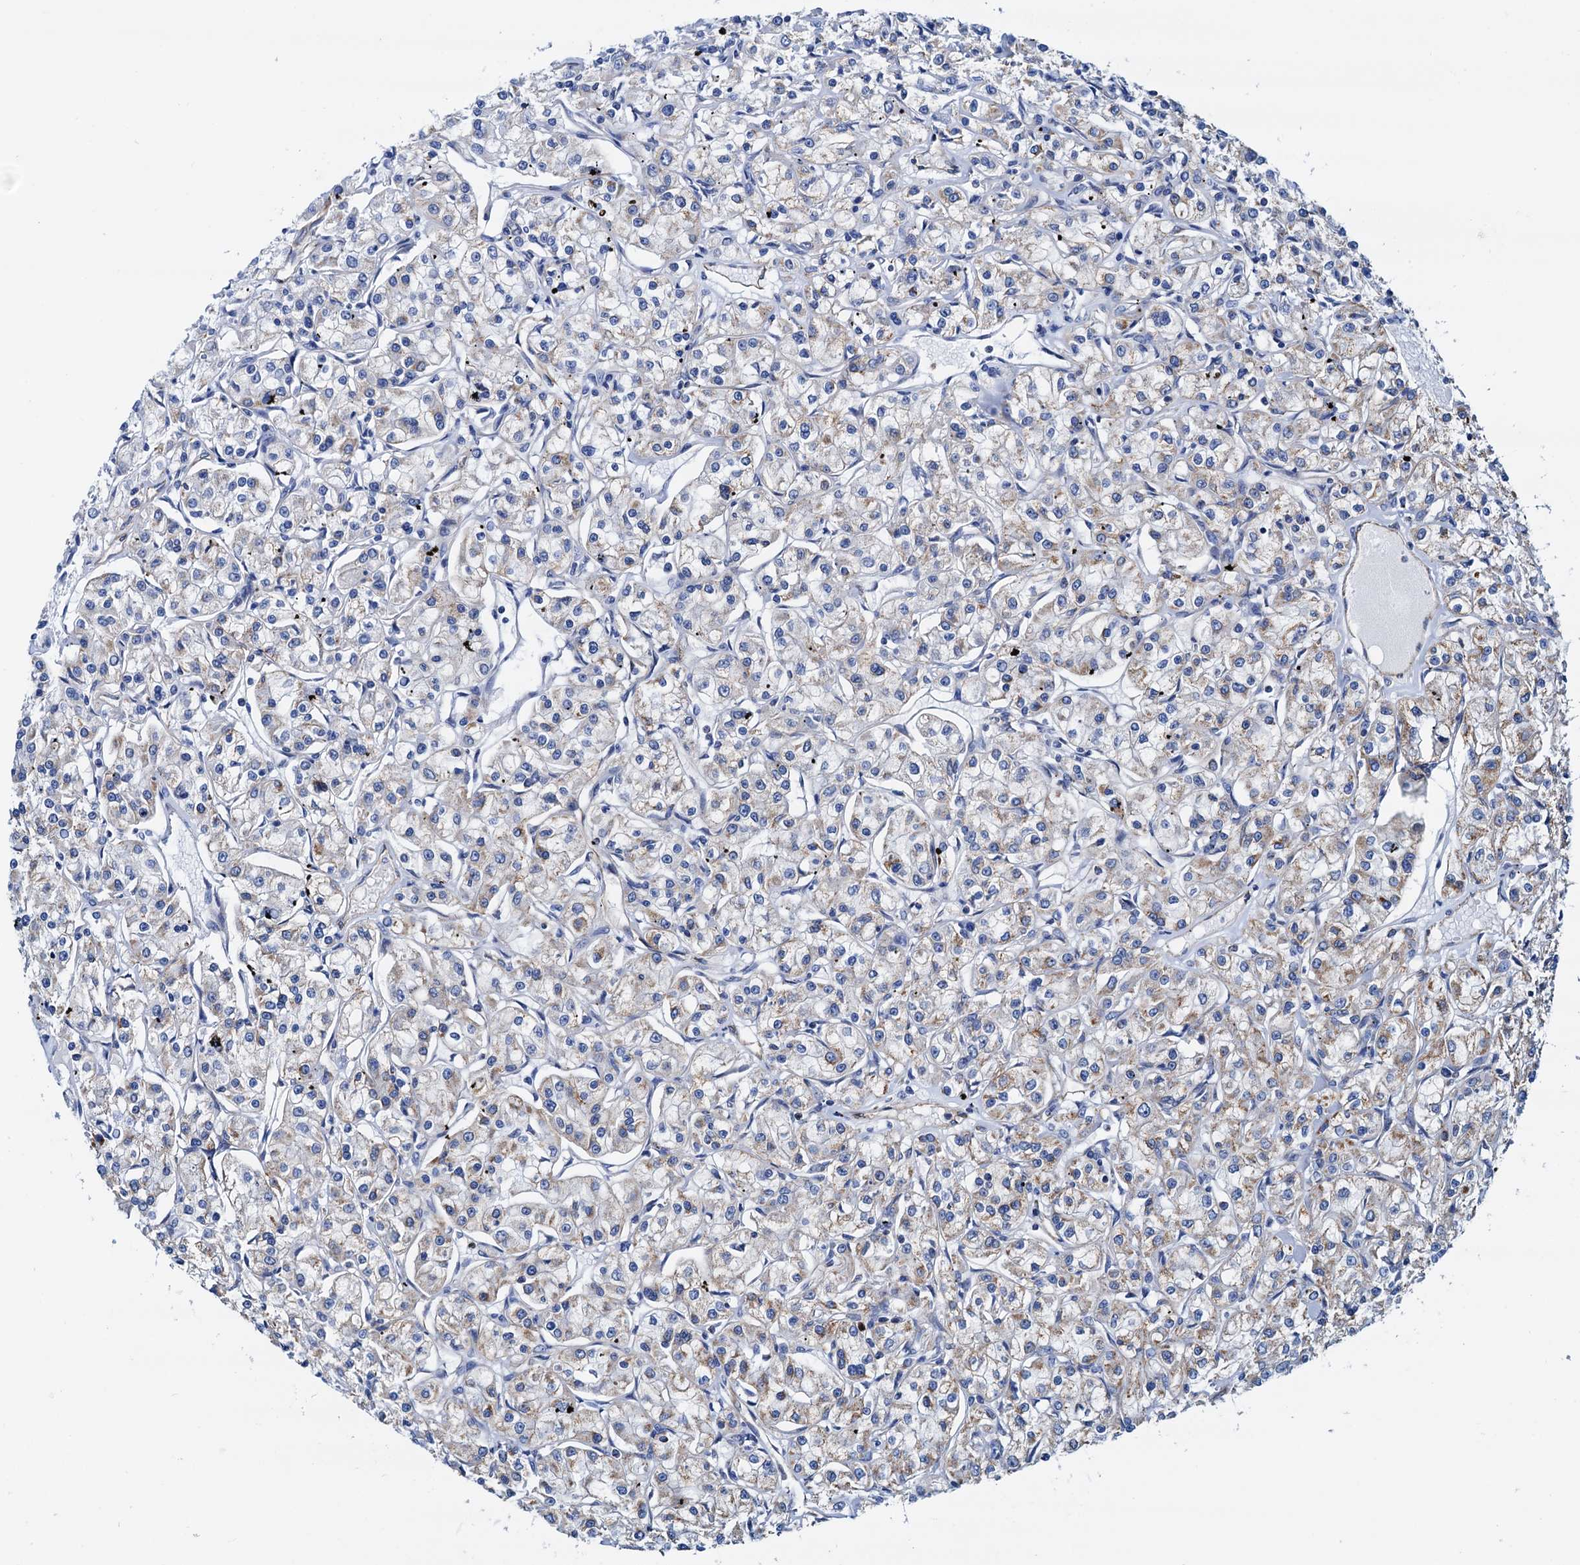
{"staining": {"intensity": "weak", "quantity": "<25%", "location": "cytoplasmic/membranous"}, "tissue": "renal cancer", "cell_type": "Tumor cells", "image_type": "cancer", "snomed": [{"axis": "morphology", "description": "Adenocarcinoma, NOS"}, {"axis": "topography", "description": "Kidney"}], "caption": "Tumor cells are negative for brown protein staining in renal adenocarcinoma.", "gene": "RASSF9", "patient": {"sex": "female", "age": 59}}